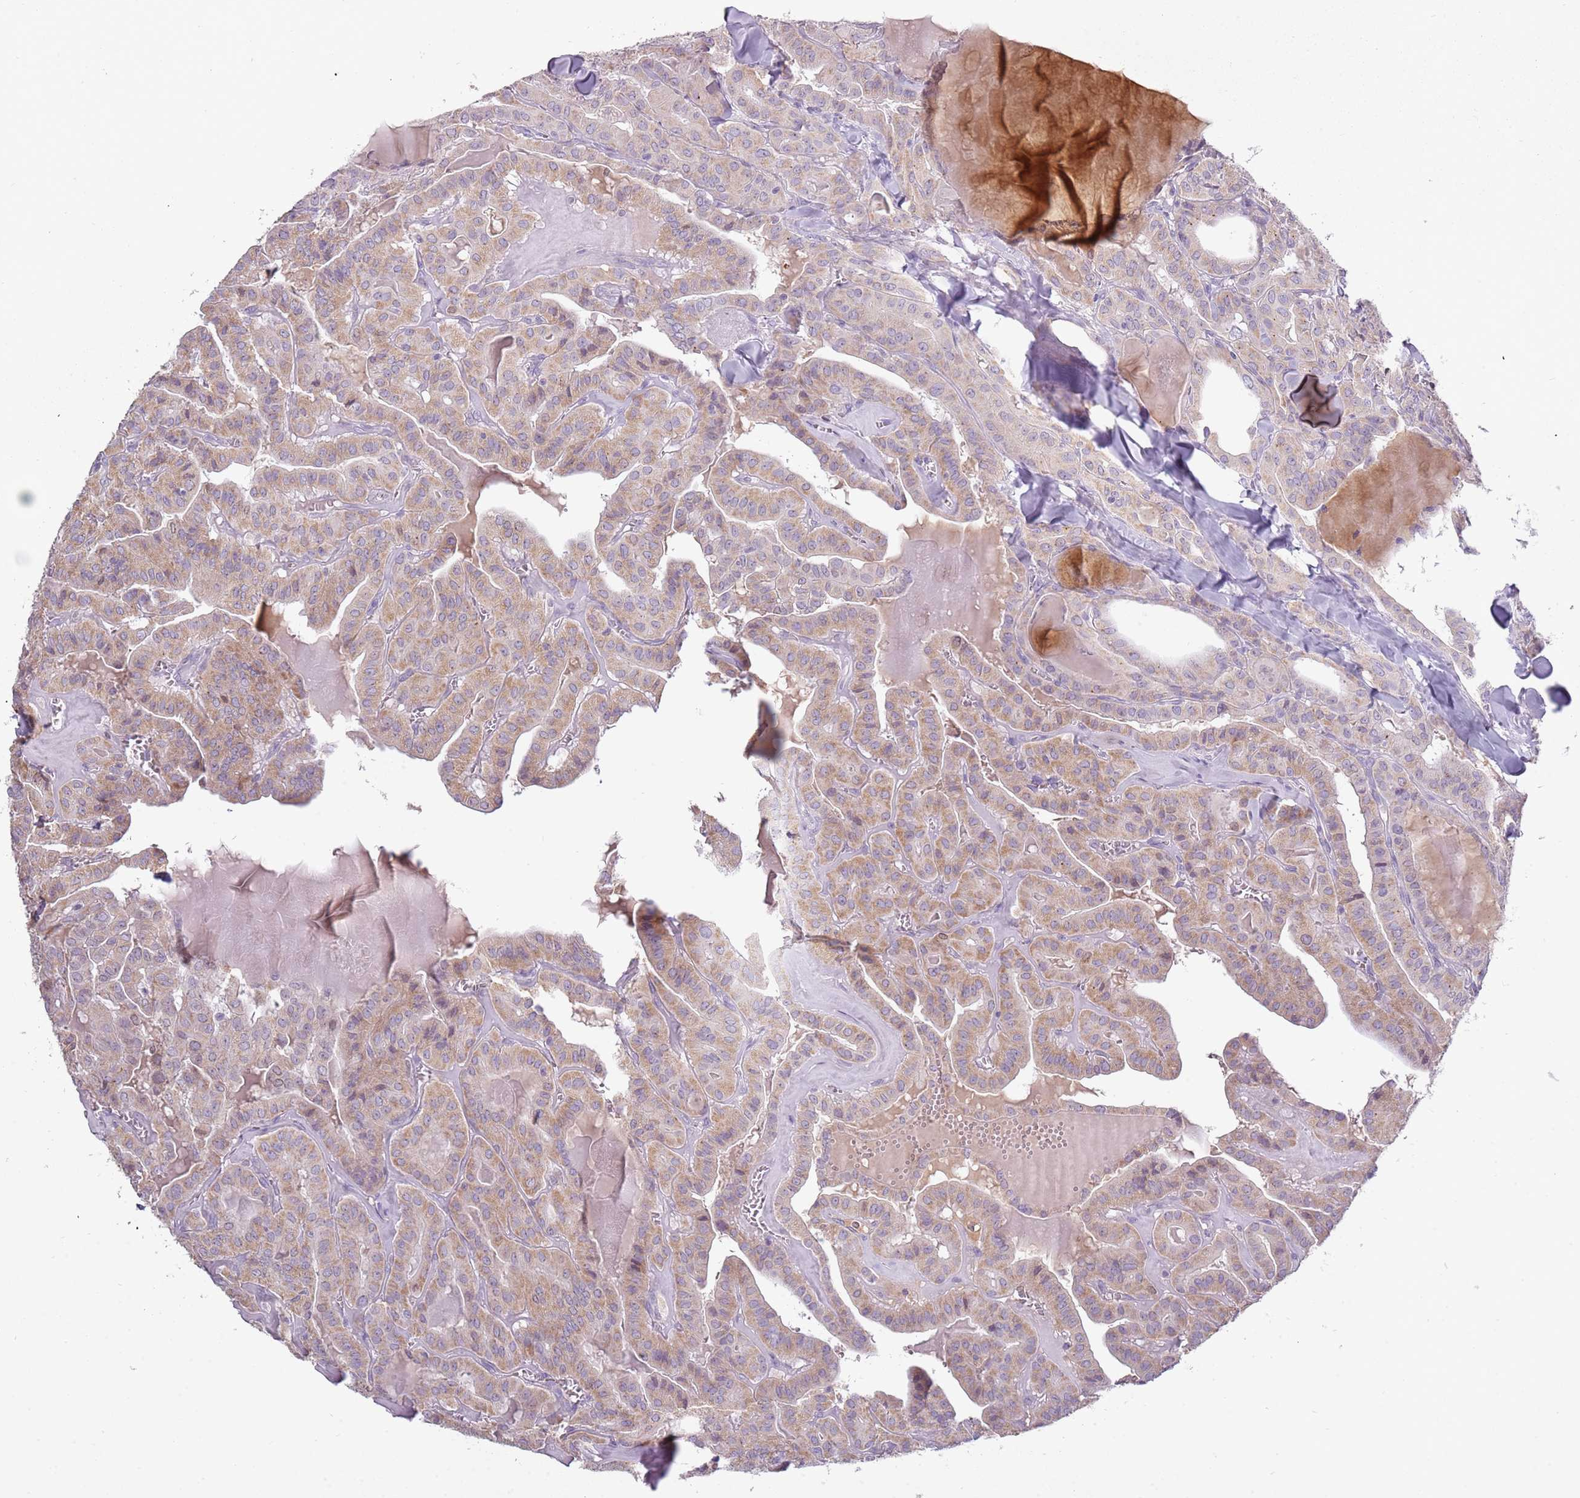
{"staining": {"intensity": "moderate", "quantity": ">75%", "location": "cytoplasmic/membranous"}, "tissue": "thyroid cancer", "cell_type": "Tumor cells", "image_type": "cancer", "snomed": [{"axis": "morphology", "description": "Papillary adenocarcinoma, NOS"}, {"axis": "topography", "description": "Thyroid gland"}], "caption": "Immunohistochemical staining of human thyroid cancer shows medium levels of moderate cytoplasmic/membranous protein expression in approximately >75% of tumor cells.", "gene": "SYS1", "patient": {"sex": "male", "age": 52}}